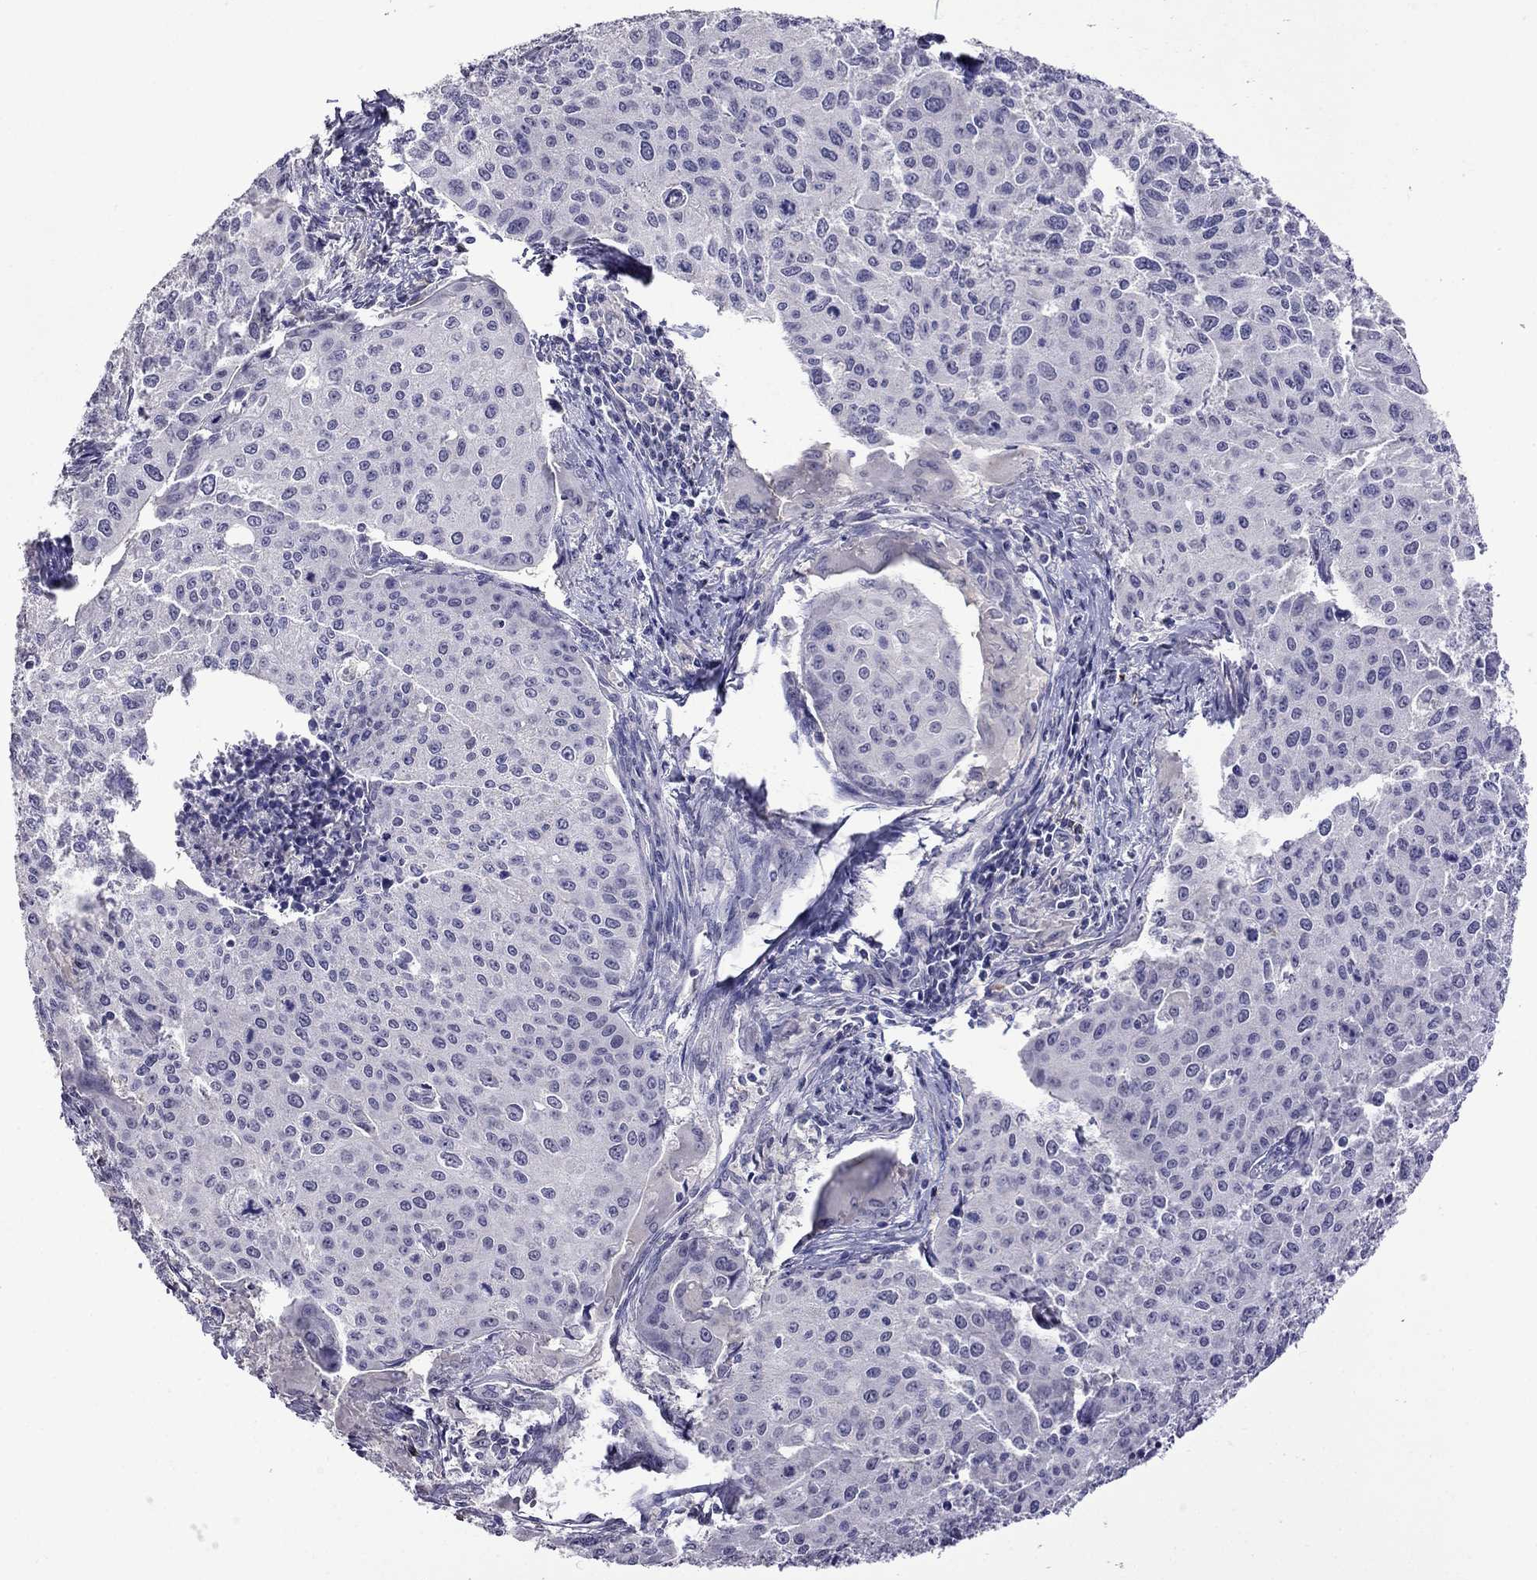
{"staining": {"intensity": "negative", "quantity": "none", "location": "none"}, "tissue": "cervical cancer", "cell_type": "Tumor cells", "image_type": "cancer", "snomed": [{"axis": "morphology", "description": "Squamous cell carcinoma, NOS"}, {"axis": "topography", "description": "Cervix"}], "caption": "DAB immunohistochemical staining of human squamous cell carcinoma (cervical) displays no significant positivity in tumor cells.", "gene": "AQP9", "patient": {"sex": "female", "age": 38}}